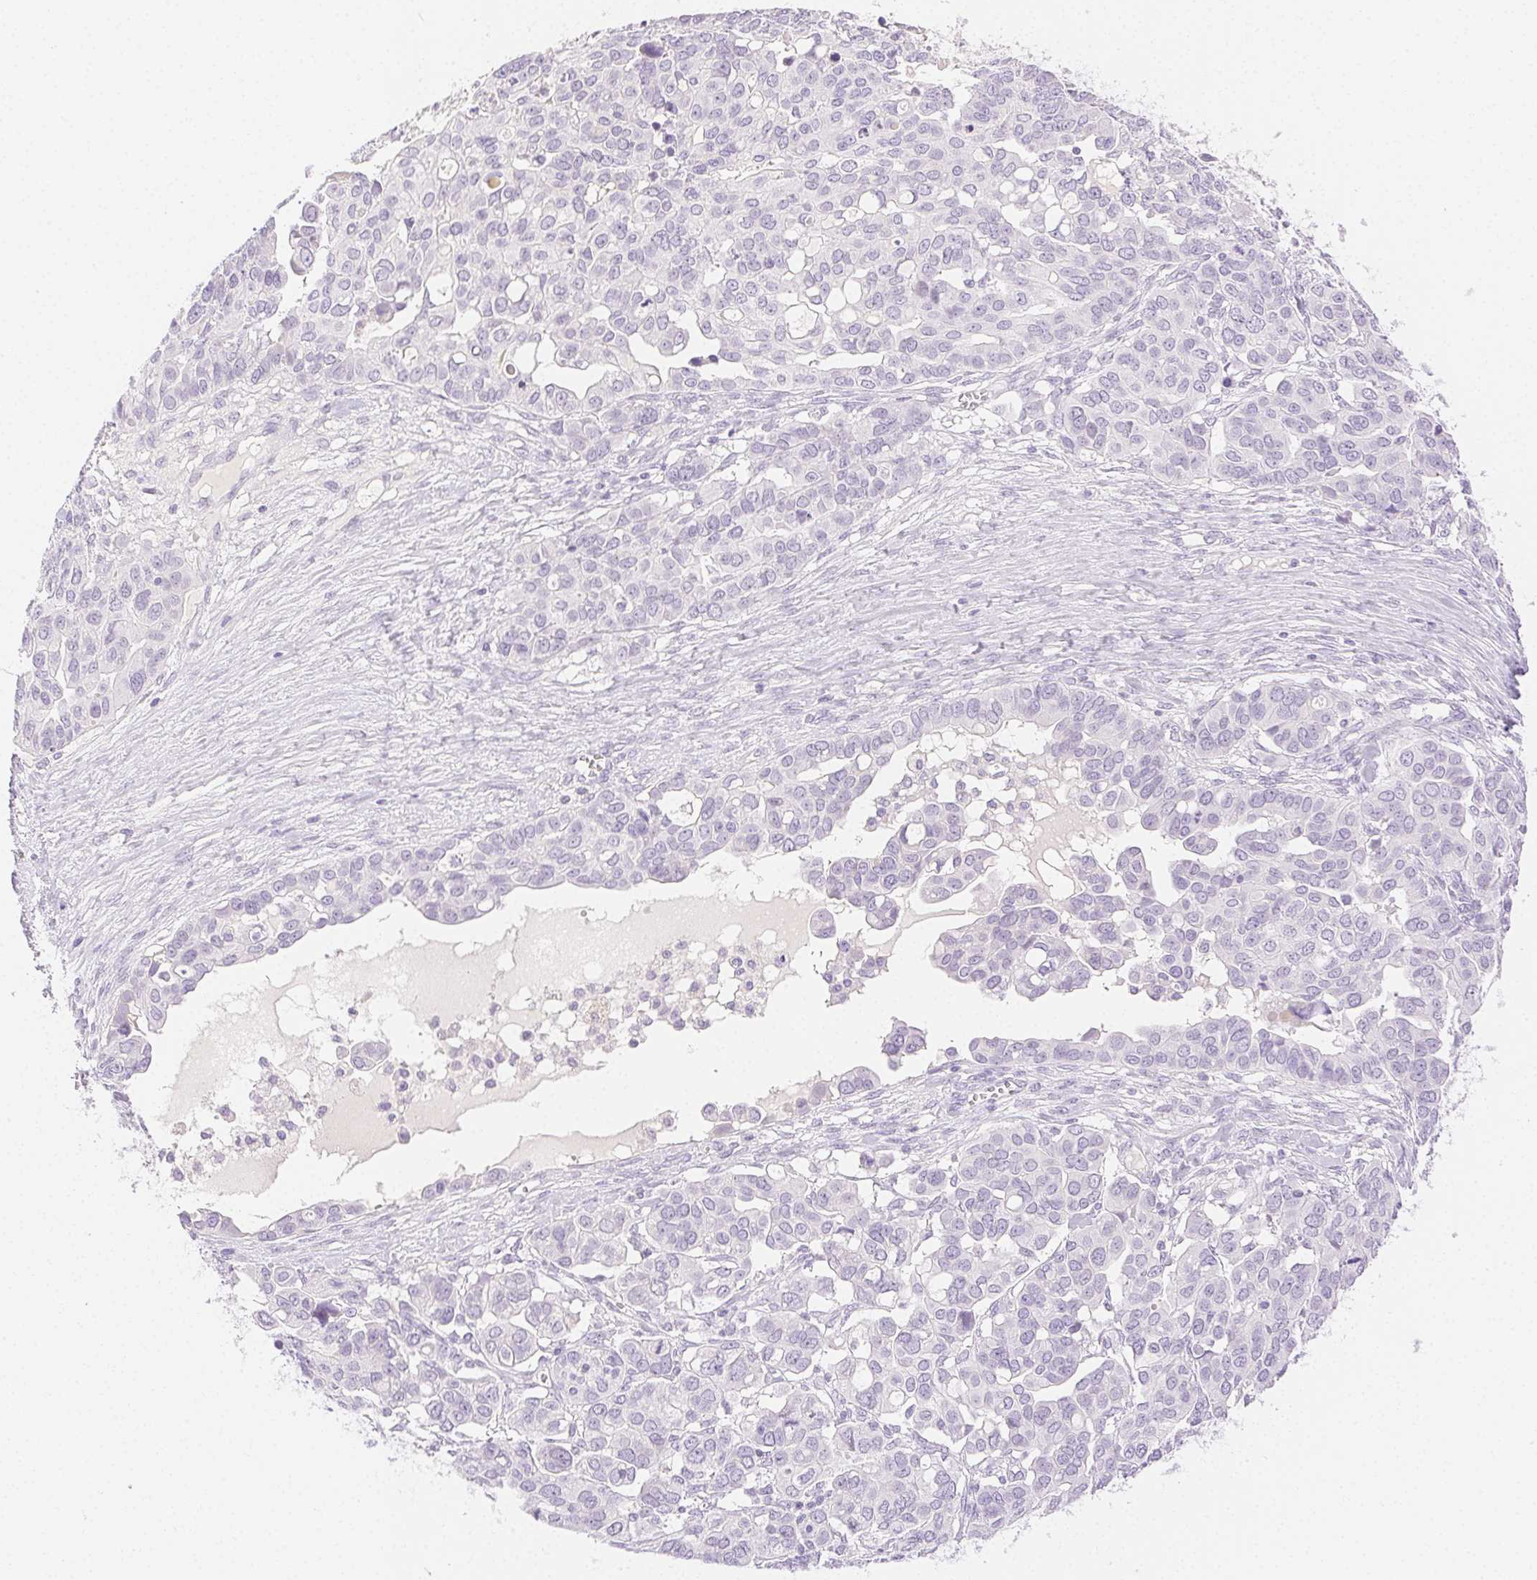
{"staining": {"intensity": "negative", "quantity": "none", "location": "none"}, "tissue": "ovarian cancer", "cell_type": "Tumor cells", "image_type": "cancer", "snomed": [{"axis": "morphology", "description": "Carcinoma, endometroid"}, {"axis": "topography", "description": "Ovary"}], "caption": "DAB (3,3'-diaminobenzidine) immunohistochemical staining of ovarian cancer (endometroid carcinoma) exhibits no significant positivity in tumor cells. (DAB immunohistochemistry with hematoxylin counter stain).", "gene": "SPACA4", "patient": {"sex": "female", "age": 78}}